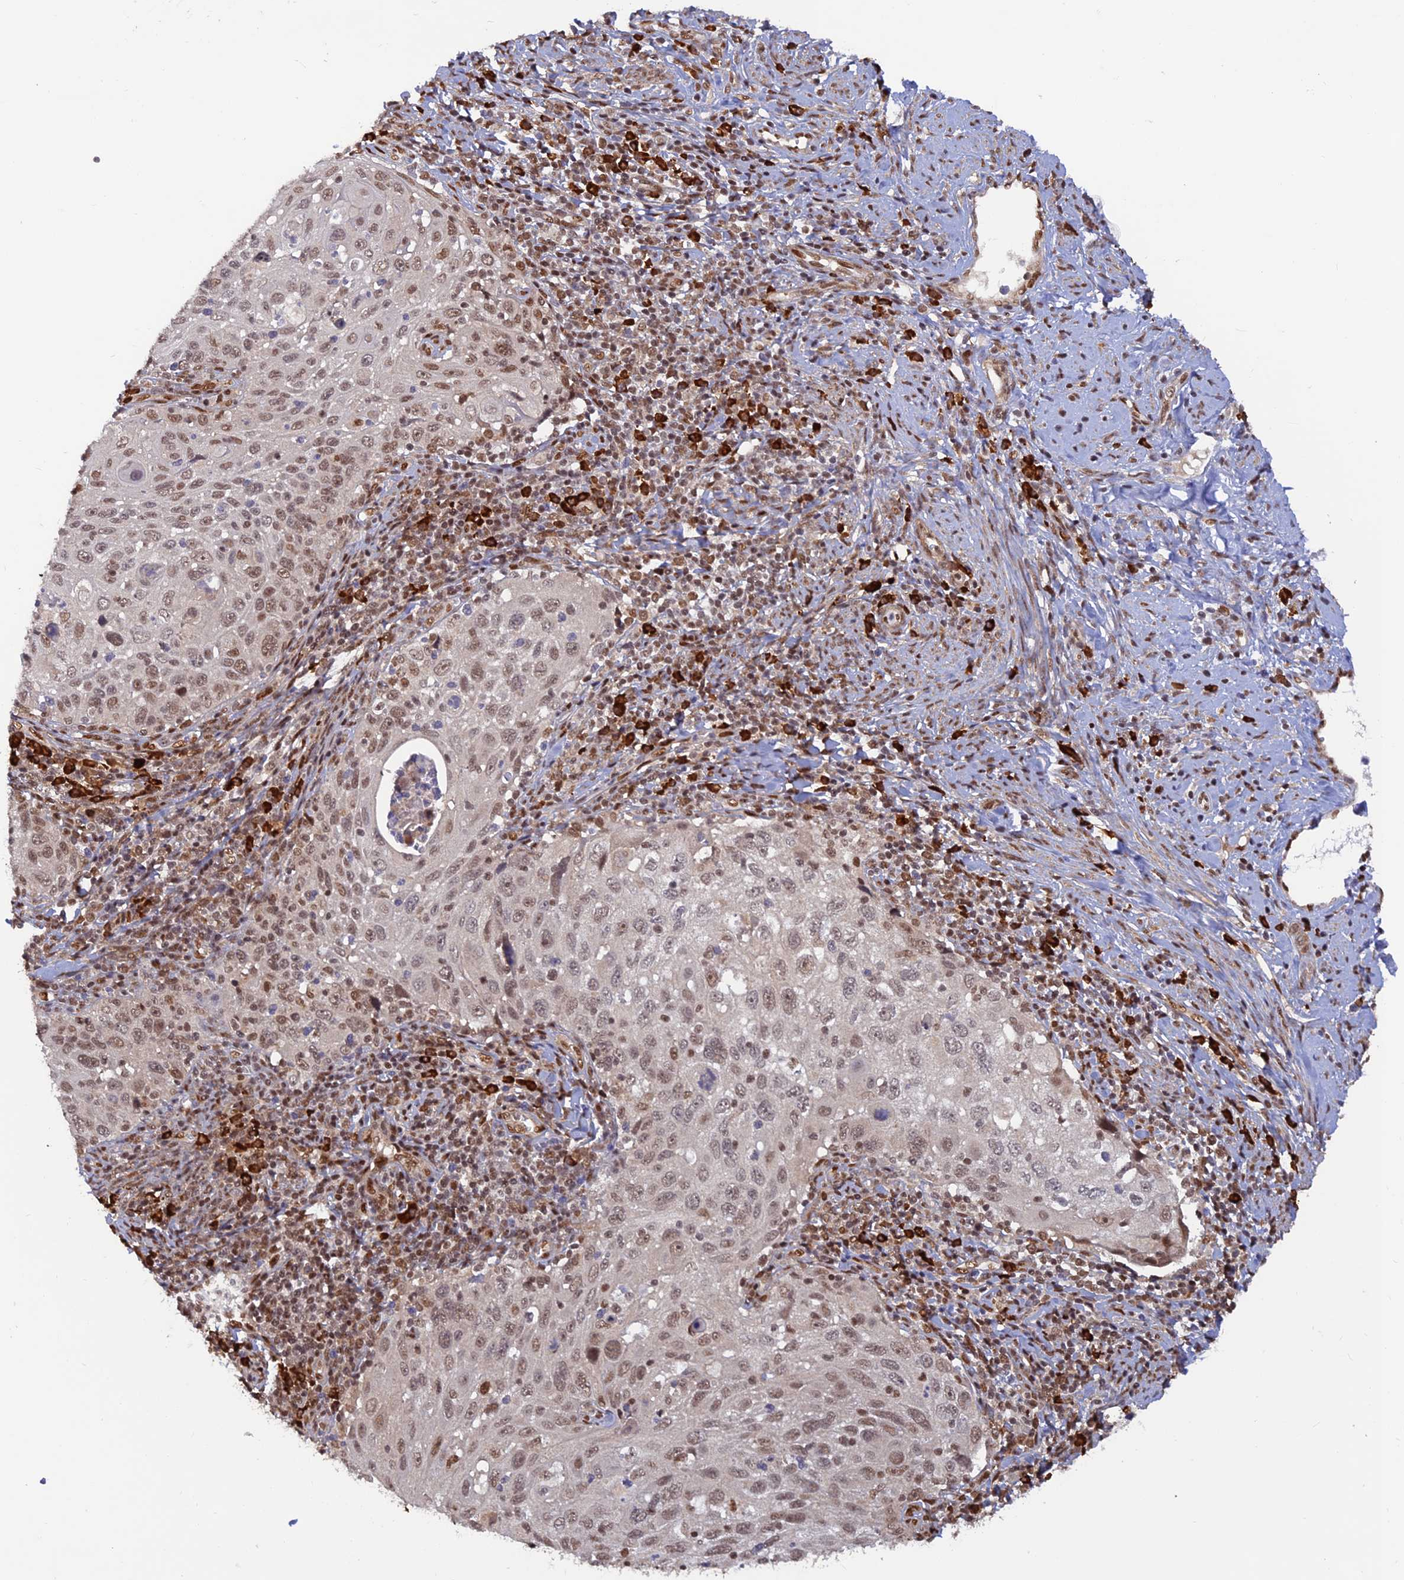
{"staining": {"intensity": "moderate", "quantity": ">75%", "location": "nuclear"}, "tissue": "cervical cancer", "cell_type": "Tumor cells", "image_type": "cancer", "snomed": [{"axis": "morphology", "description": "Squamous cell carcinoma, NOS"}, {"axis": "topography", "description": "Cervix"}], "caption": "Immunohistochemical staining of squamous cell carcinoma (cervical) exhibits medium levels of moderate nuclear staining in about >75% of tumor cells.", "gene": "ZNF565", "patient": {"sex": "female", "age": 70}}